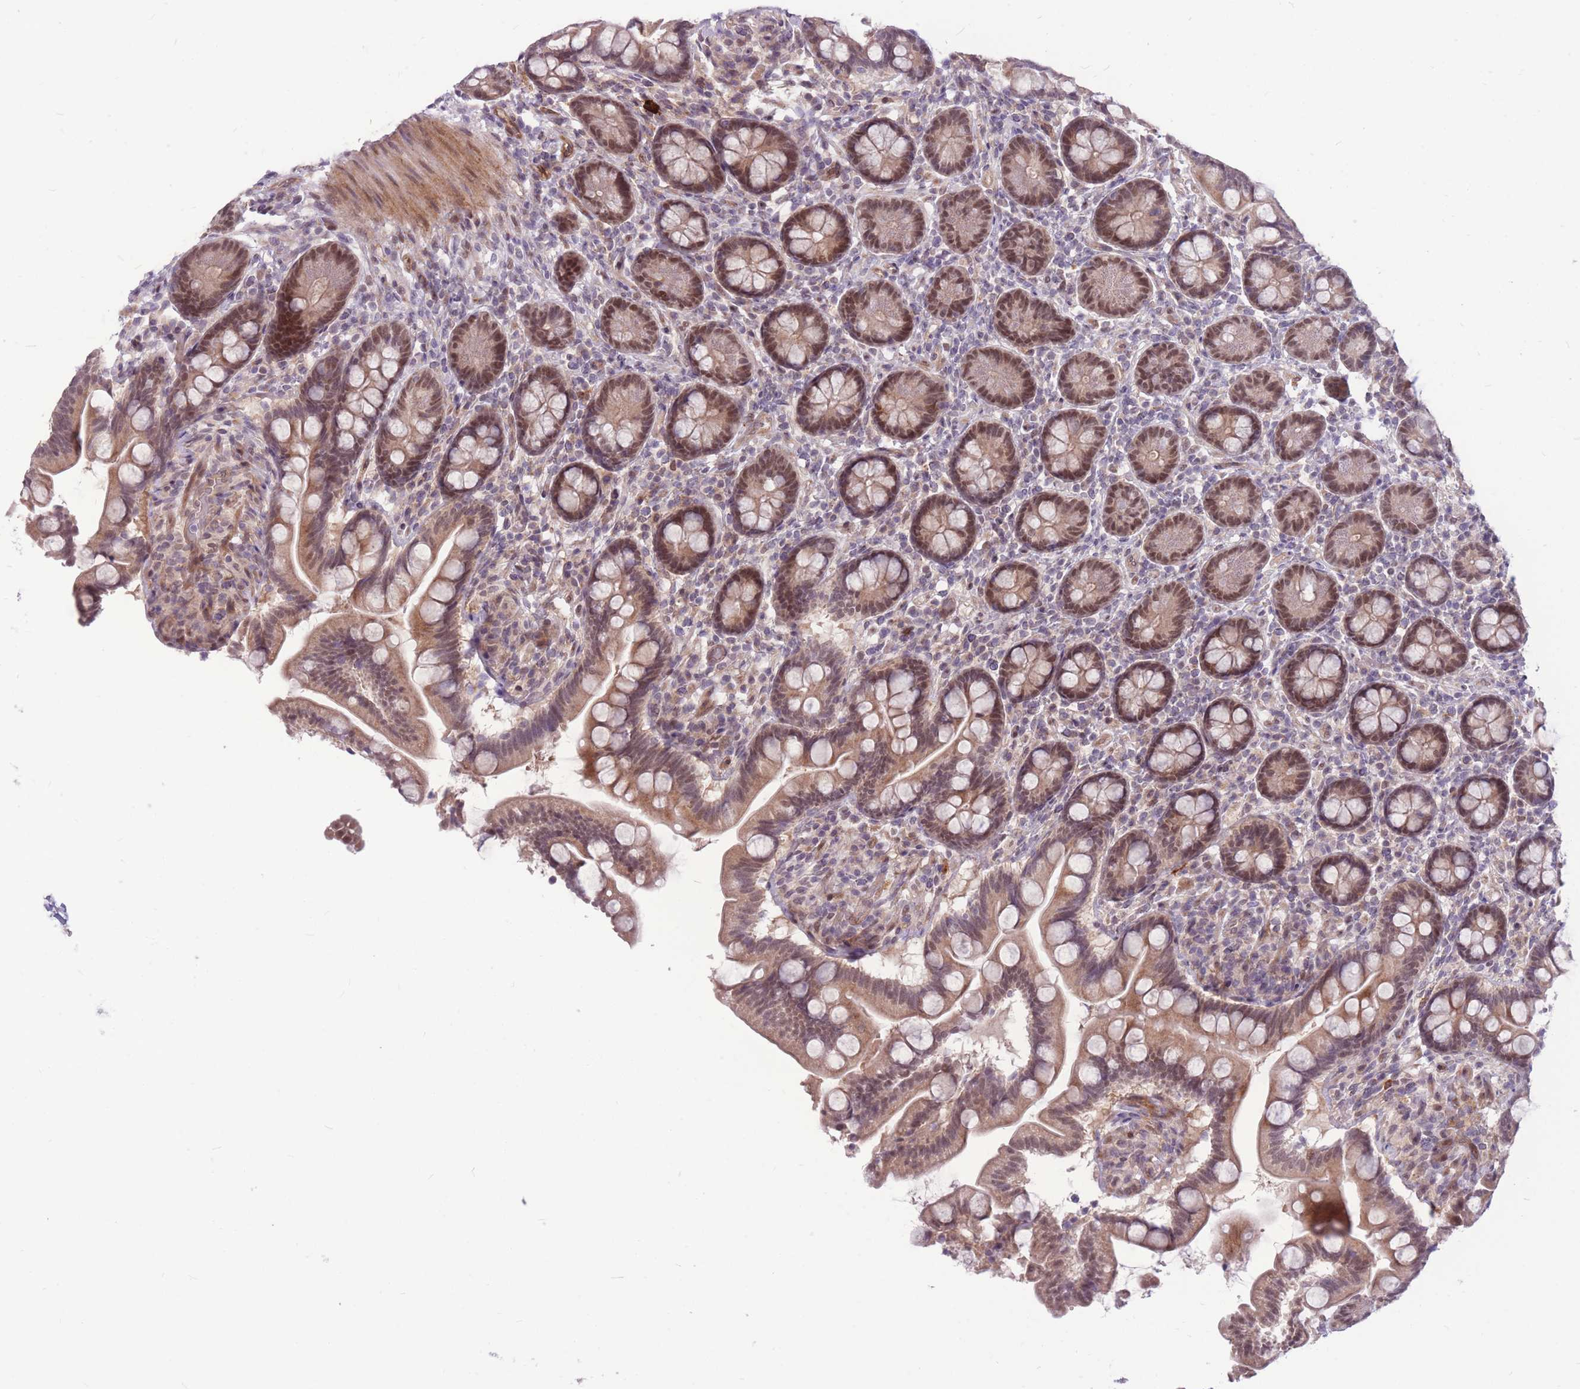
{"staining": {"intensity": "moderate", "quantity": ">75%", "location": "cytoplasmic/membranous,nuclear"}, "tissue": "small intestine", "cell_type": "Glandular cells", "image_type": "normal", "snomed": [{"axis": "morphology", "description": "Normal tissue, NOS"}, {"axis": "topography", "description": "Small intestine"}], "caption": "IHC image of normal small intestine stained for a protein (brown), which demonstrates medium levels of moderate cytoplasmic/membranous,nuclear expression in about >75% of glandular cells.", "gene": "TCF20", "patient": {"sex": "female", "age": 64}}